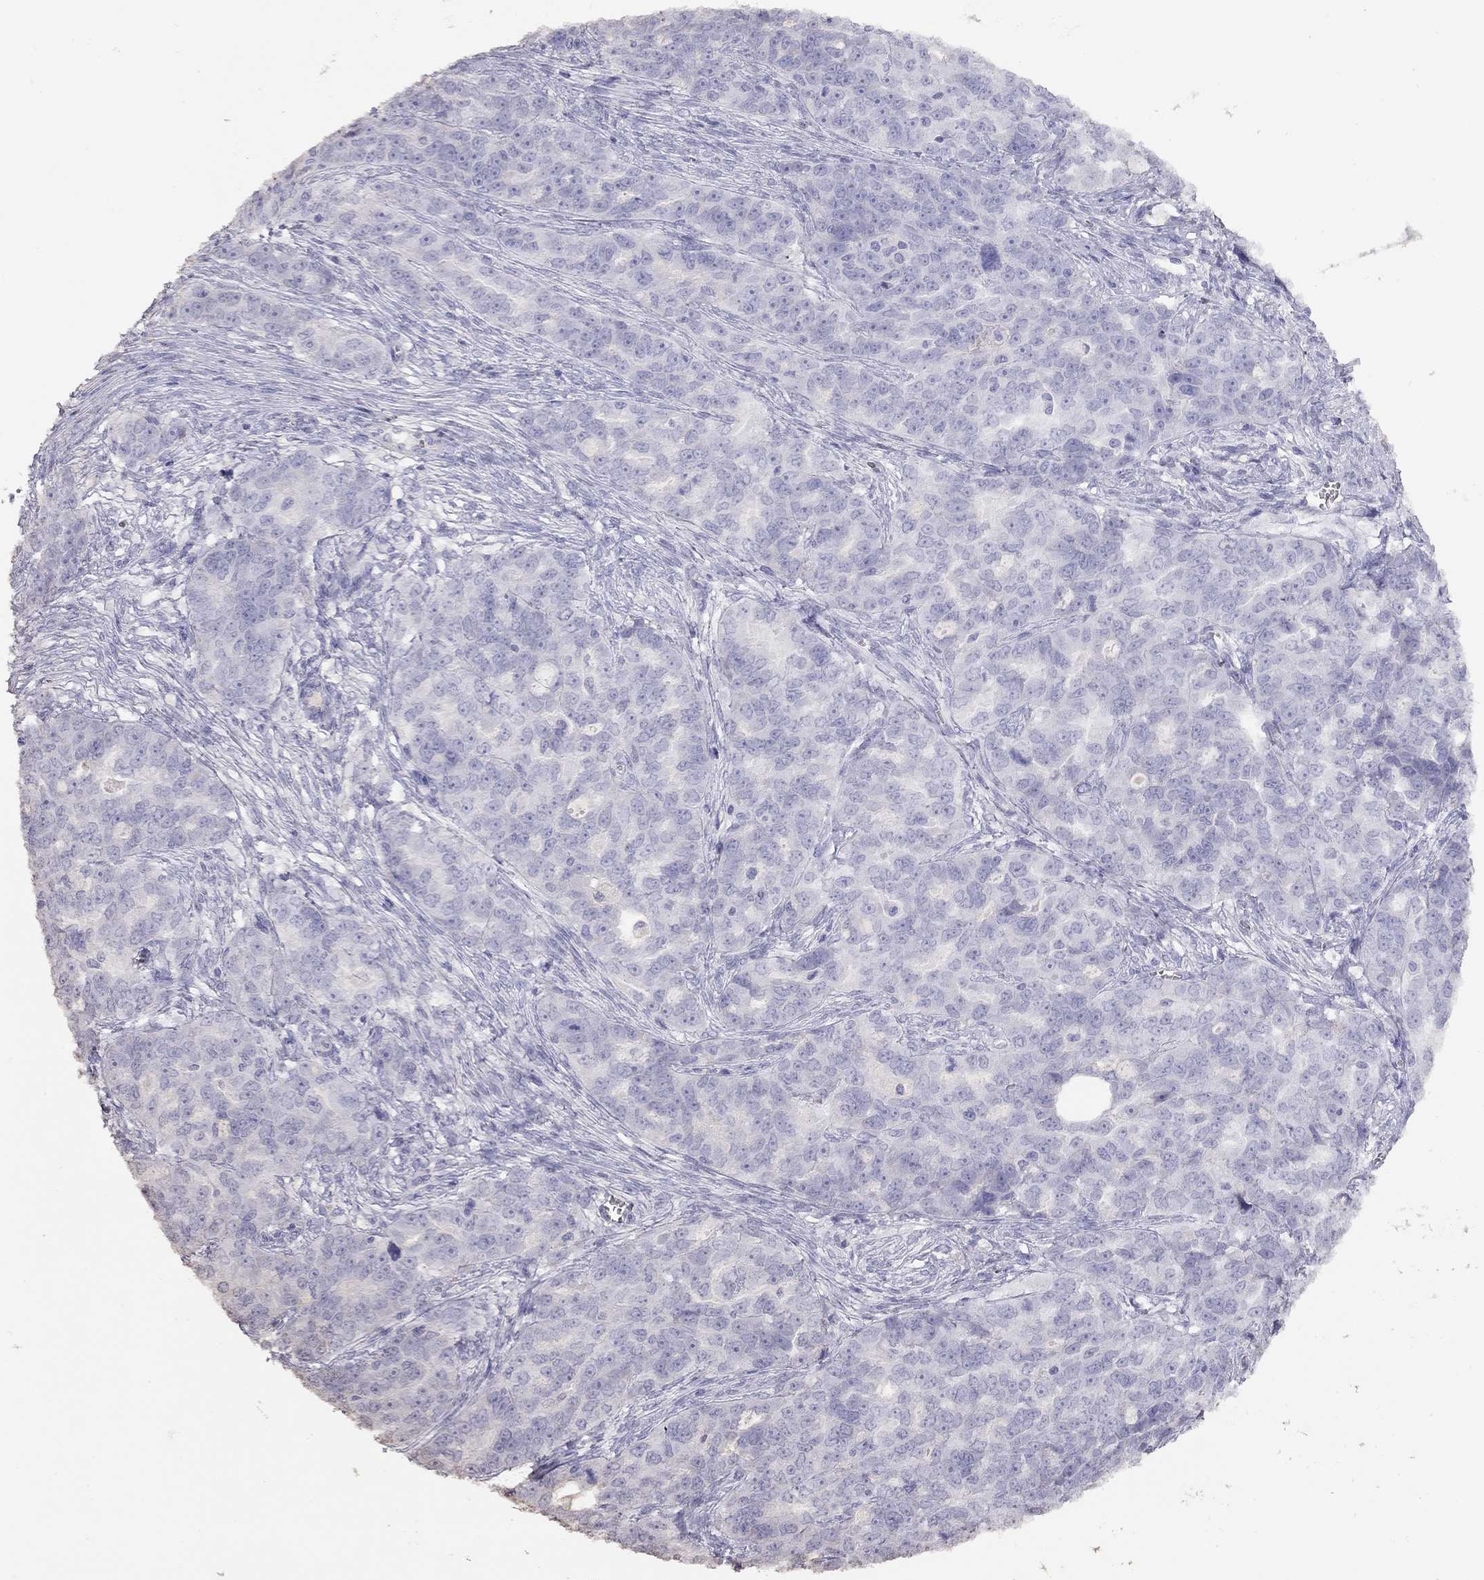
{"staining": {"intensity": "negative", "quantity": "none", "location": "none"}, "tissue": "ovarian cancer", "cell_type": "Tumor cells", "image_type": "cancer", "snomed": [{"axis": "morphology", "description": "Cystadenocarcinoma, serous, NOS"}, {"axis": "topography", "description": "Ovary"}], "caption": "Ovarian cancer was stained to show a protein in brown. There is no significant expression in tumor cells.", "gene": "SUN3", "patient": {"sex": "female", "age": 51}}